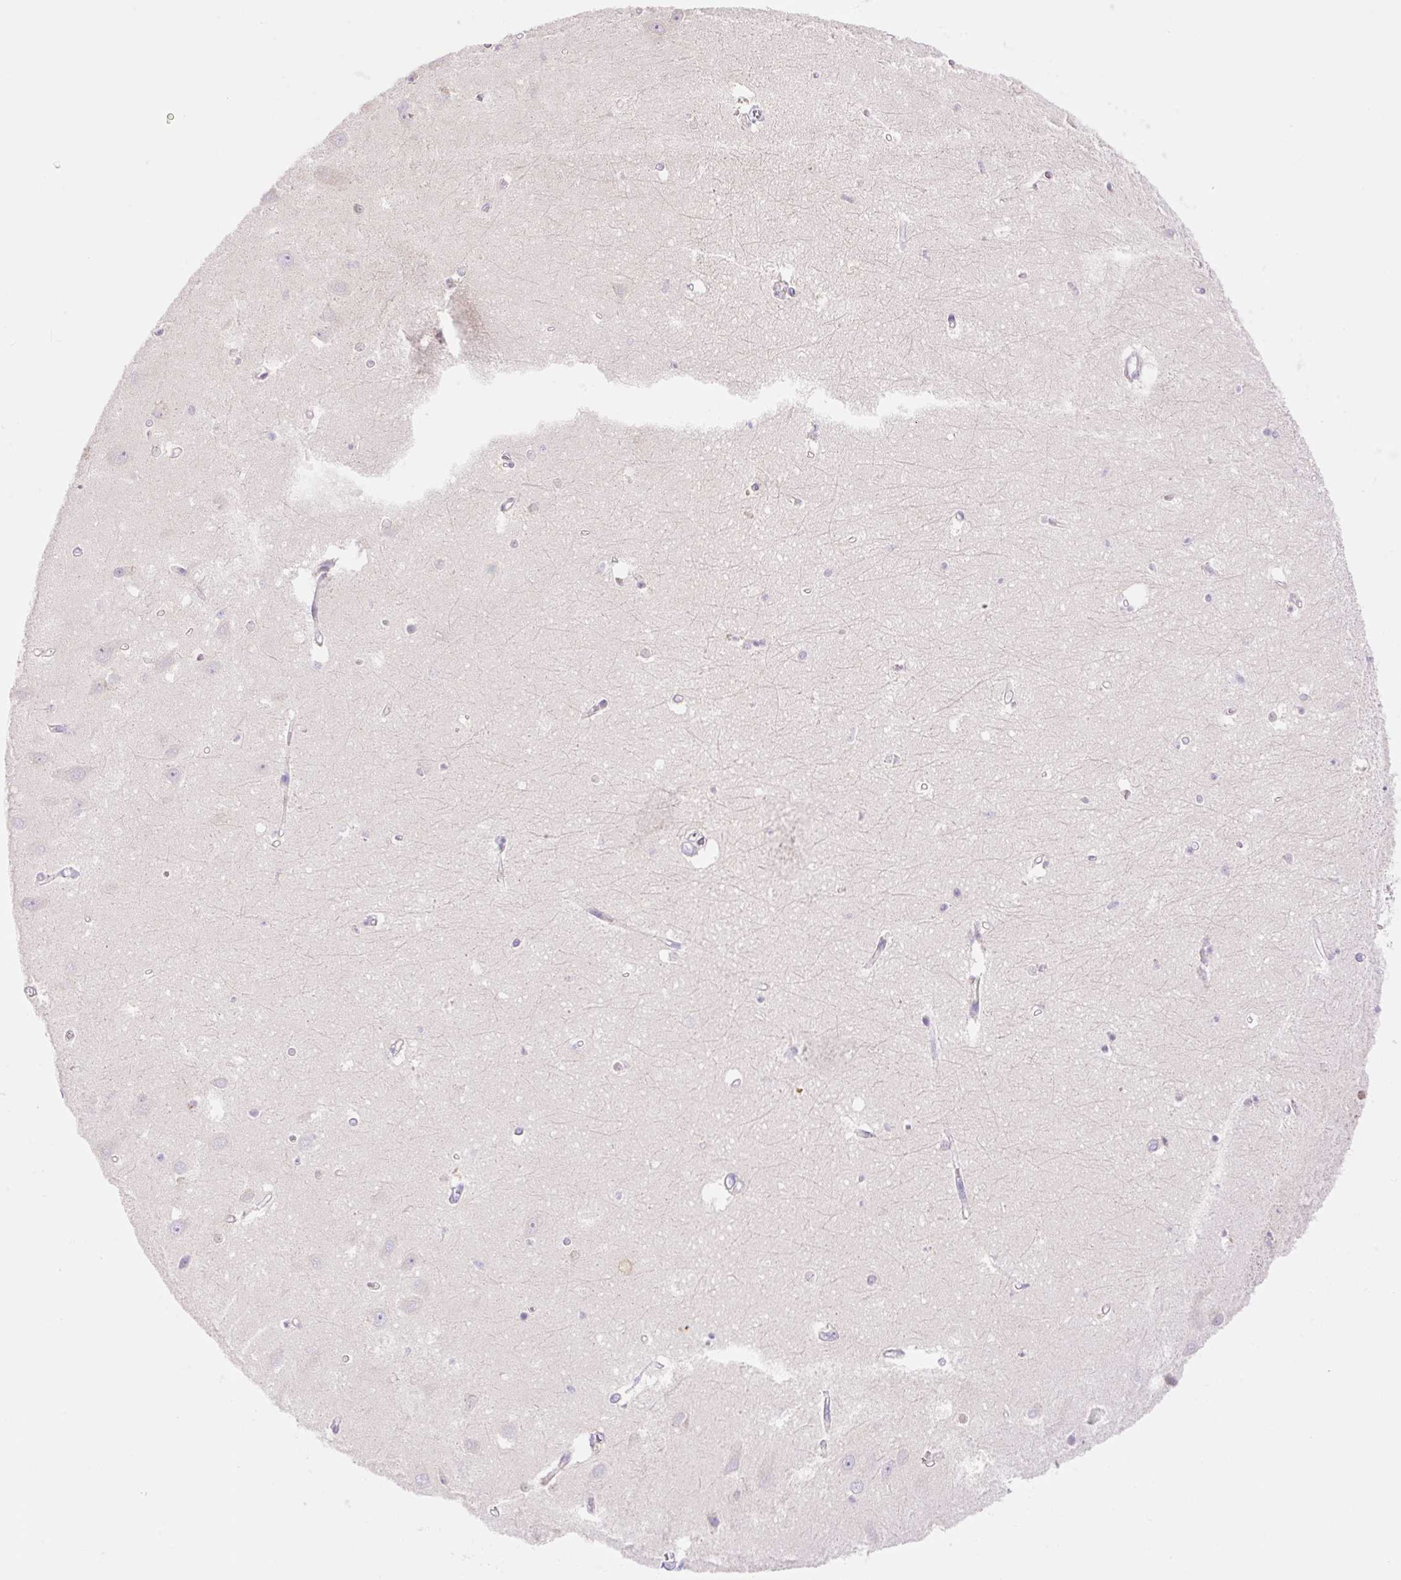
{"staining": {"intensity": "moderate", "quantity": "<25%", "location": "cytoplasmic/membranous"}, "tissue": "hippocampus", "cell_type": "Glial cells", "image_type": "normal", "snomed": [{"axis": "morphology", "description": "Normal tissue, NOS"}, {"axis": "topography", "description": "Hippocampus"}], "caption": "This histopathology image displays IHC staining of benign hippocampus, with low moderate cytoplasmic/membranous positivity in about <25% of glial cells.", "gene": "DENND5A", "patient": {"sex": "female", "age": 64}}